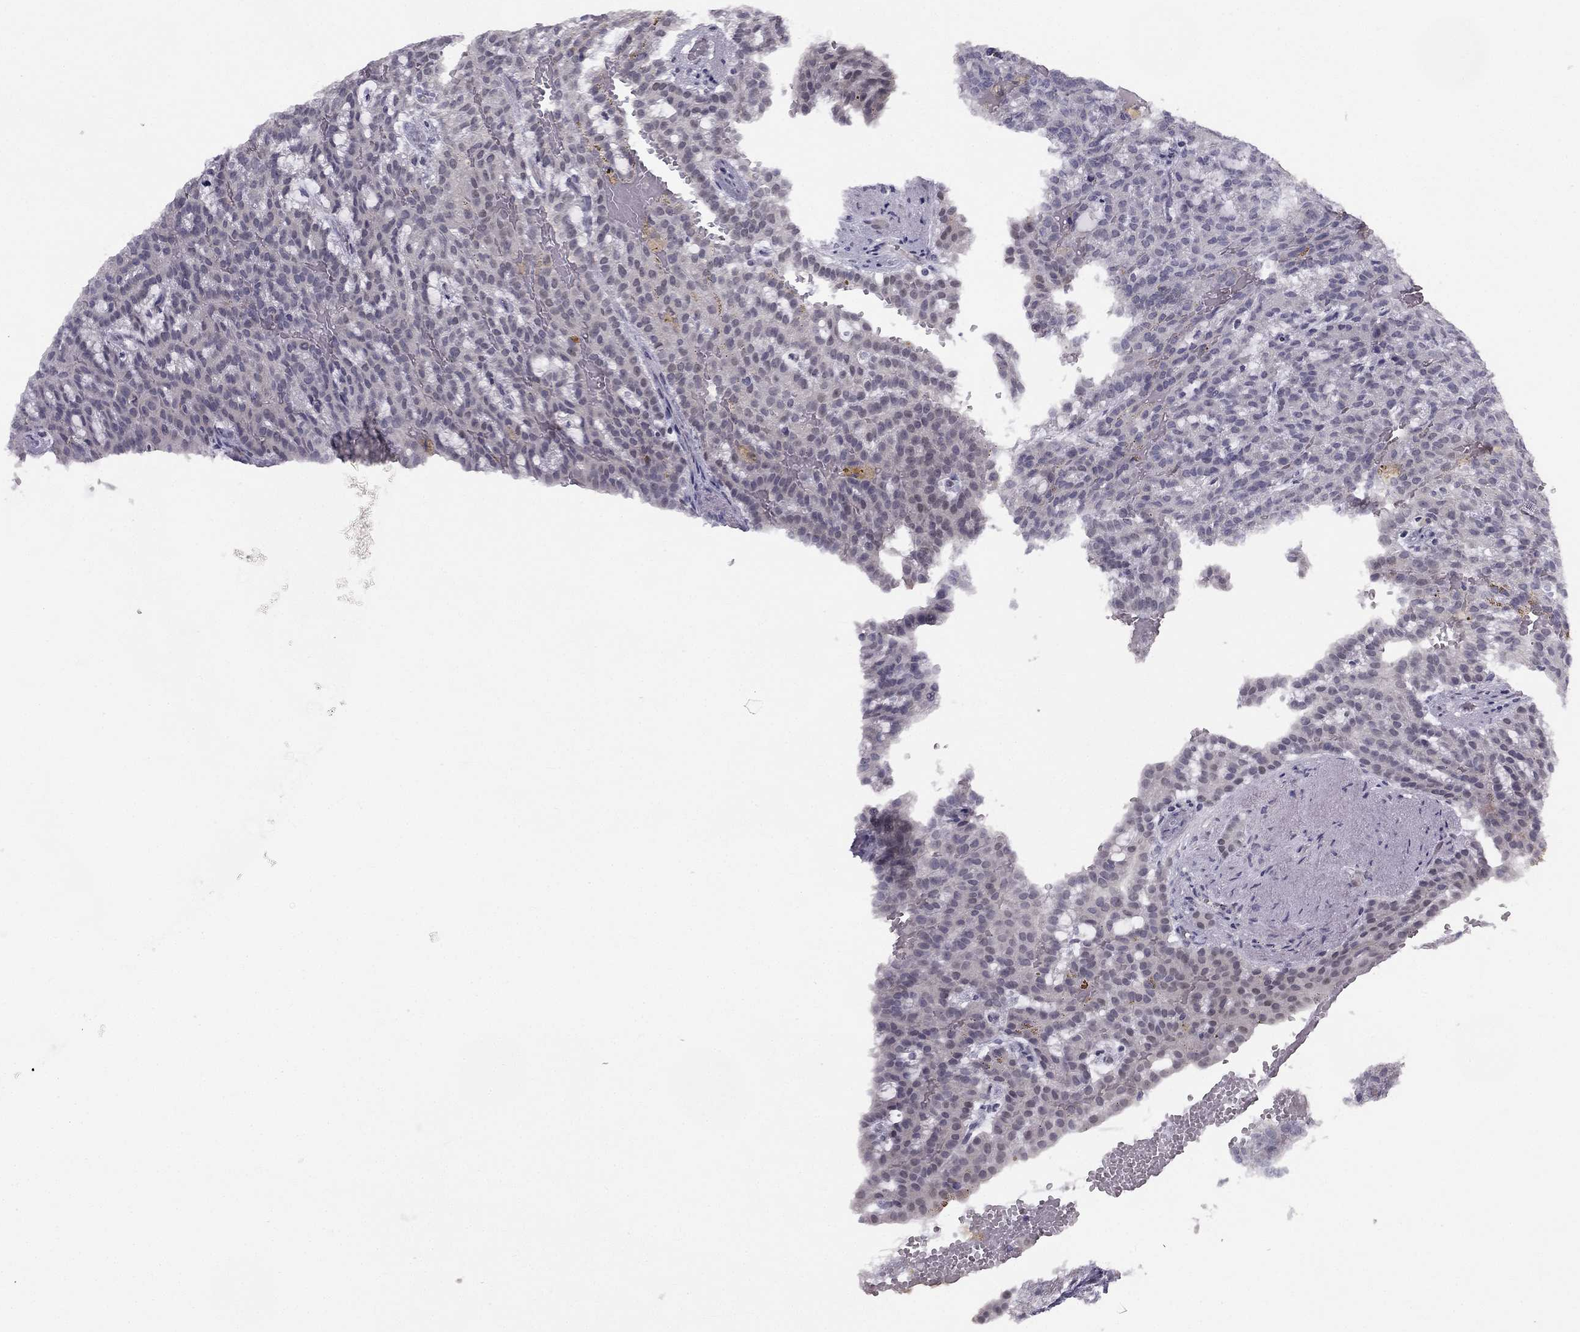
{"staining": {"intensity": "negative", "quantity": "none", "location": "none"}, "tissue": "renal cancer", "cell_type": "Tumor cells", "image_type": "cancer", "snomed": [{"axis": "morphology", "description": "Adenocarcinoma, NOS"}, {"axis": "topography", "description": "Kidney"}], "caption": "Immunohistochemistry image of adenocarcinoma (renal) stained for a protein (brown), which displays no staining in tumor cells.", "gene": "TRPS1", "patient": {"sex": "male", "age": 63}}